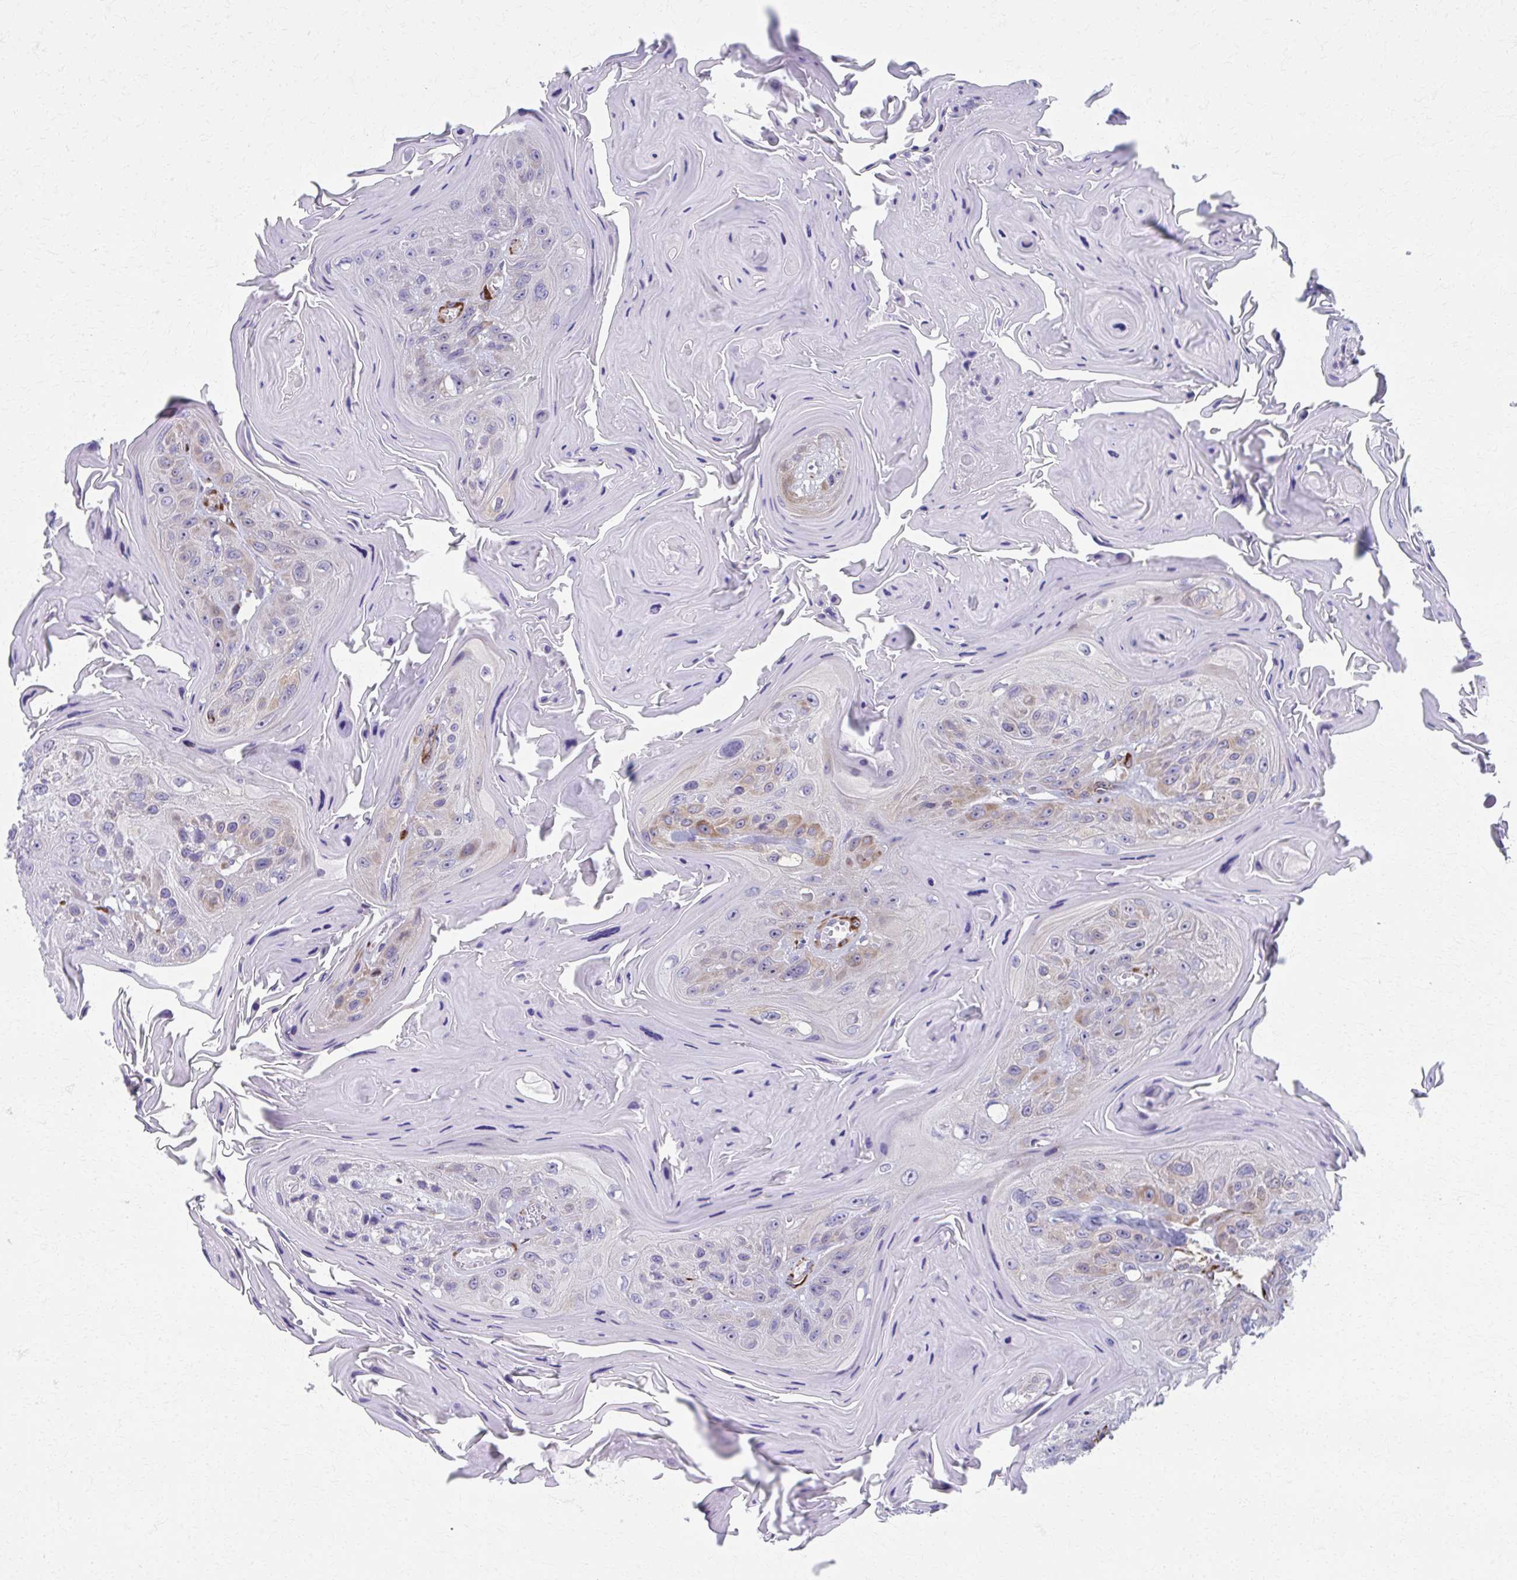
{"staining": {"intensity": "moderate", "quantity": "25%-75%", "location": "cytoplasmic/membranous"}, "tissue": "head and neck cancer", "cell_type": "Tumor cells", "image_type": "cancer", "snomed": [{"axis": "morphology", "description": "Squamous cell carcinoma, NOS"}, {"axis": "topography", "description": "Head-Neck"}], "caption": "Head and neck cancer (squamous cell carcinoma) stained with immunohistochemistry (IHC) reveals moderate cytoplasmic/membranous expression in approximately 25%-75% of tumor cells. Immunohistochemistry stains the protein in brown and the nuclei are stained blue.", "gene": "SPATS2L", "patient": {"sex": "female", "age": 59}}